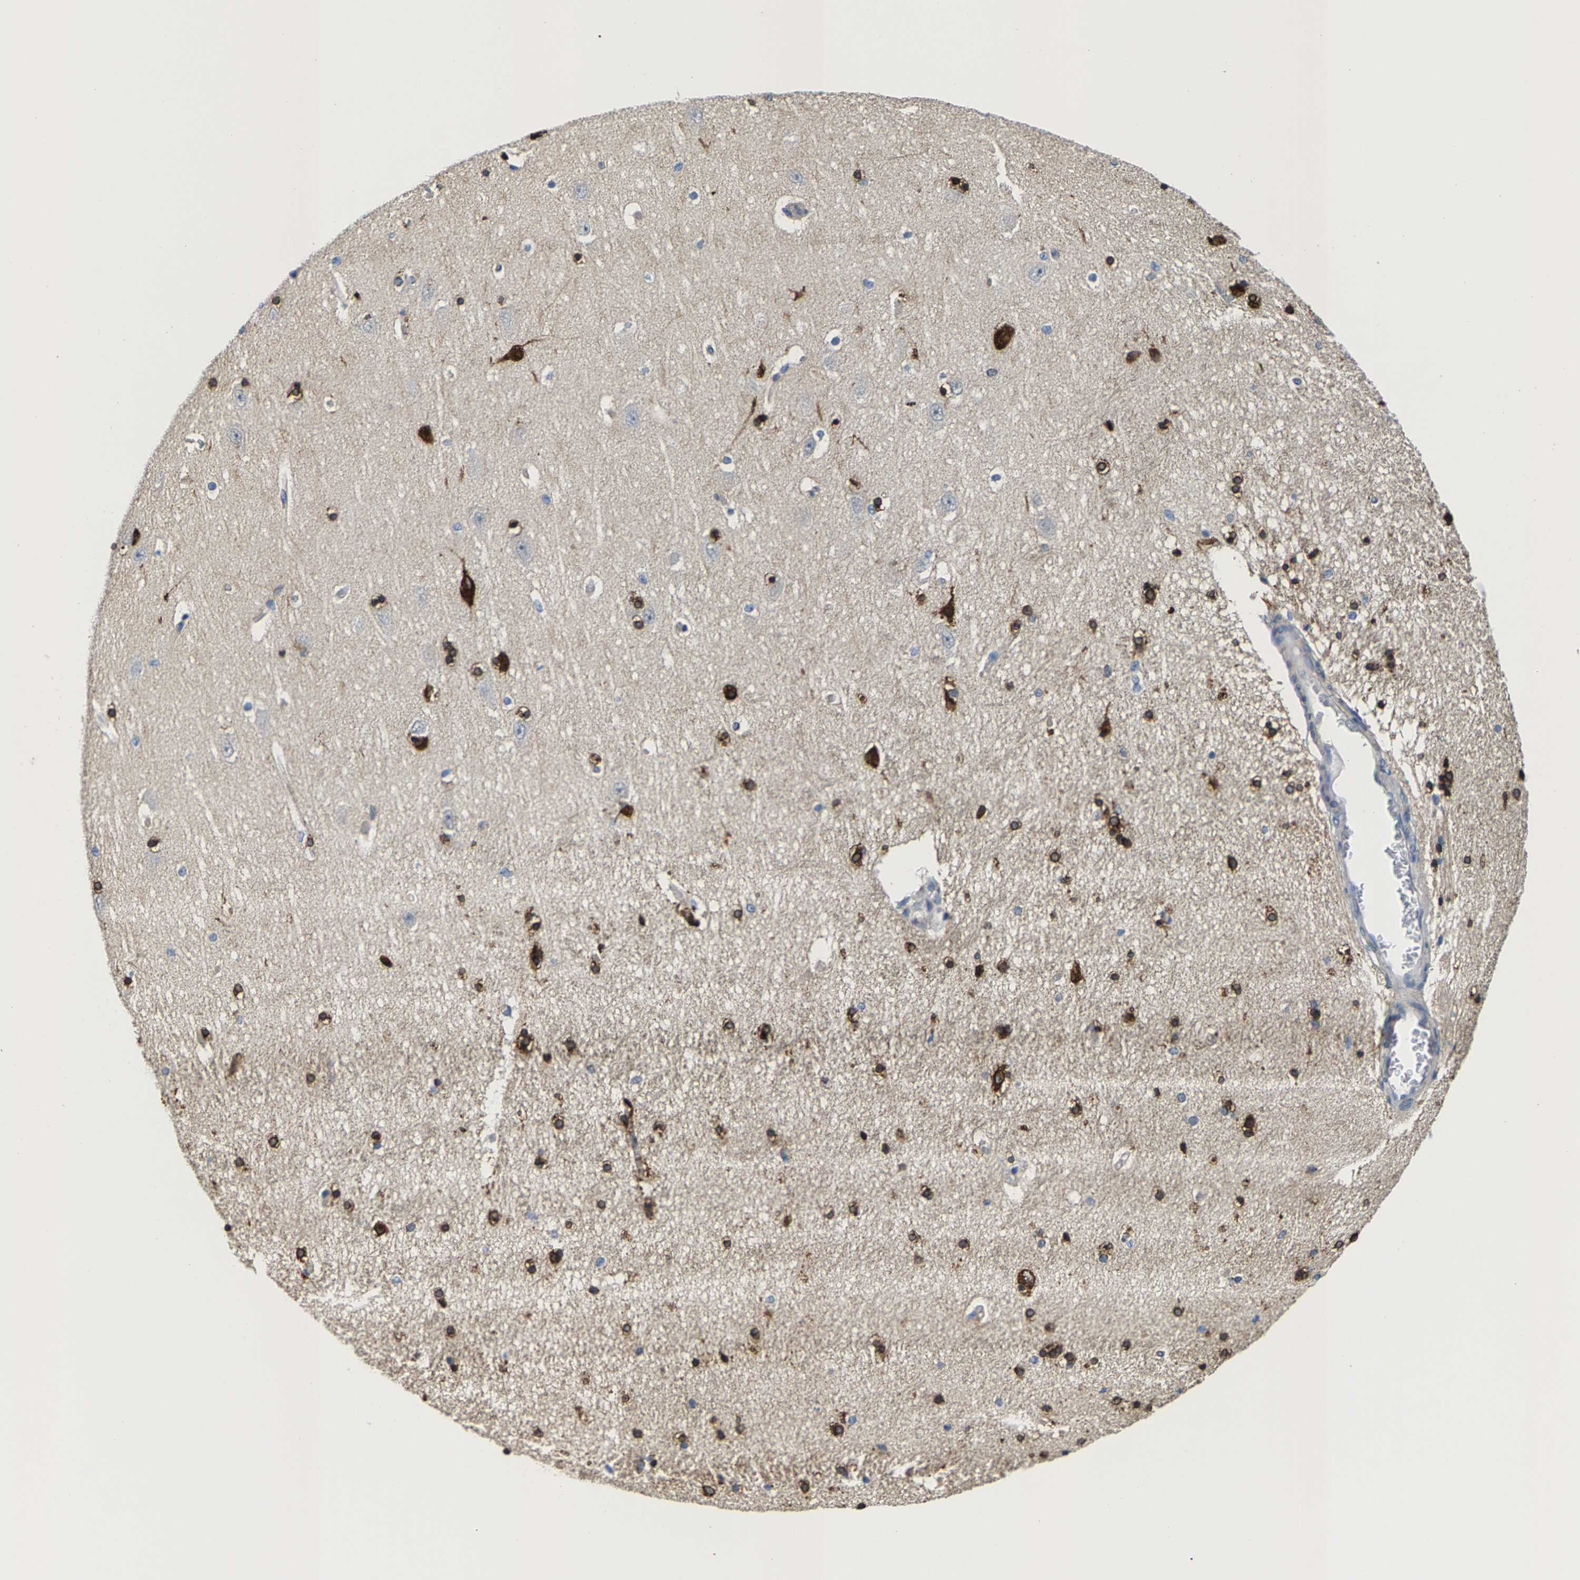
{"staining": {"intensity": "strong", "quantity": "<25%", "location": "cytoplasmic/membranous"}, "tissue": "hippocampus", "cell_type": "Glial cells", "image_type": "normal", "snomed": [{"axis": "morphology", "description": "Normal tissue, NOS"}, {"axis": "topography", "description": "Hippocampus"}], "caption": "The image exhibits immunohistochemical staining of unremarkable hippocampus. There is strong cytoplasmic/membranous staining is identified in about <25% of glial cells. Immunohistochemistry (ihc) stains the protein in brown and the nuclei are stained blue.", "gene": "DSCAM", "patient": {"sex": "female", "age": 54}}